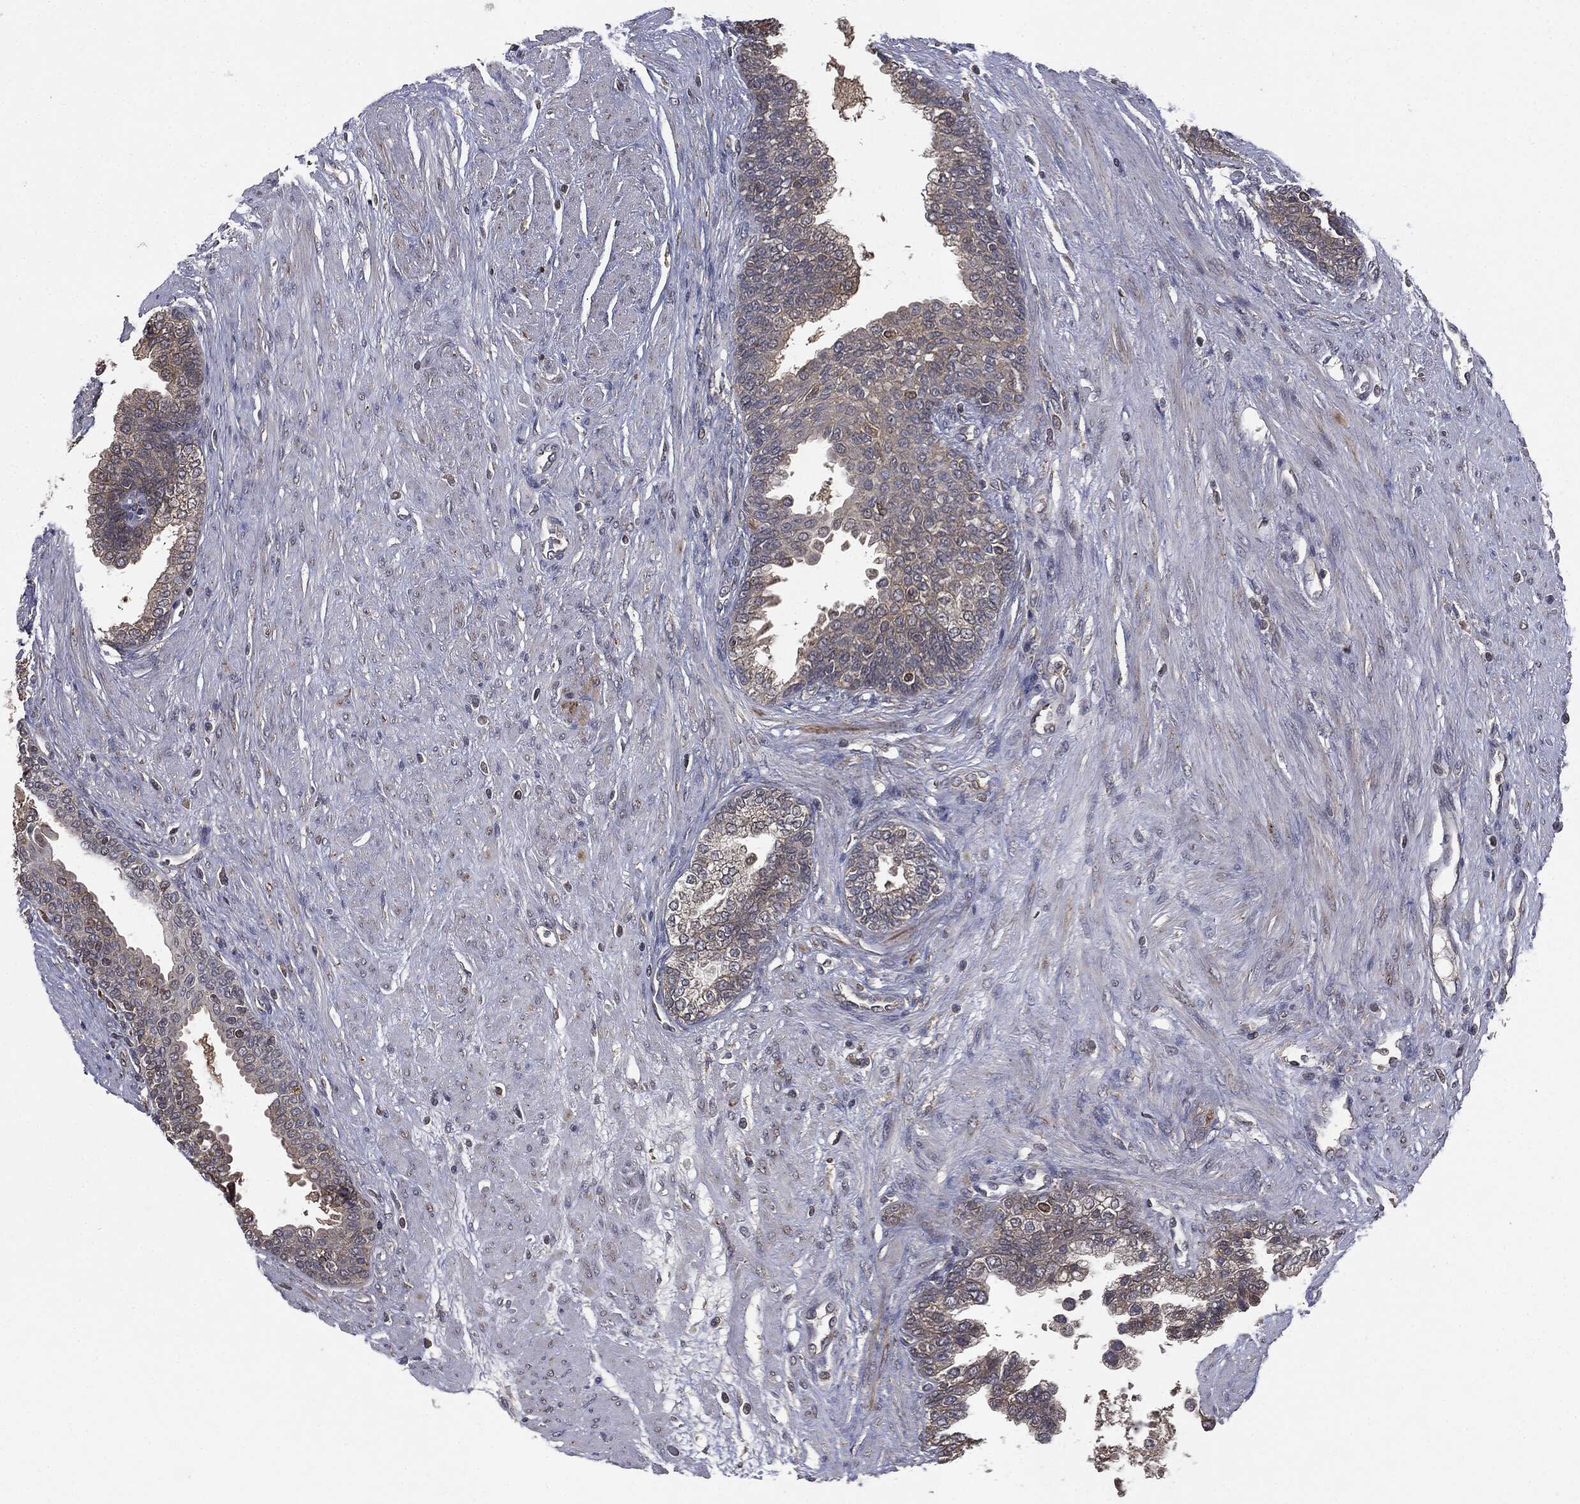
{"staining": {"intensity": "negative", "quantity": "none", "location": "none"}, "tissue": "prostate cancer", "cell_type": "Tumor cells", "image_type": "cancer", "snomed": [{"axis": "morphology", "description": "Adenocarcinoma, NOS"}, {"axis": "topography", "description": "Prostate and seminal vesicle, NOS"}, {"axis": "topography", "description": "Prostate"}], "caption": "Immunohistochemistry (IHC) of prostate cancer (adenocarcinoma) reveals no staining in tumor cells. (DAB IHC visualized using brightfield microscopy, high magnification).", "gene": "PLOD3", "patient": {"sex": "male", "age": 62}}